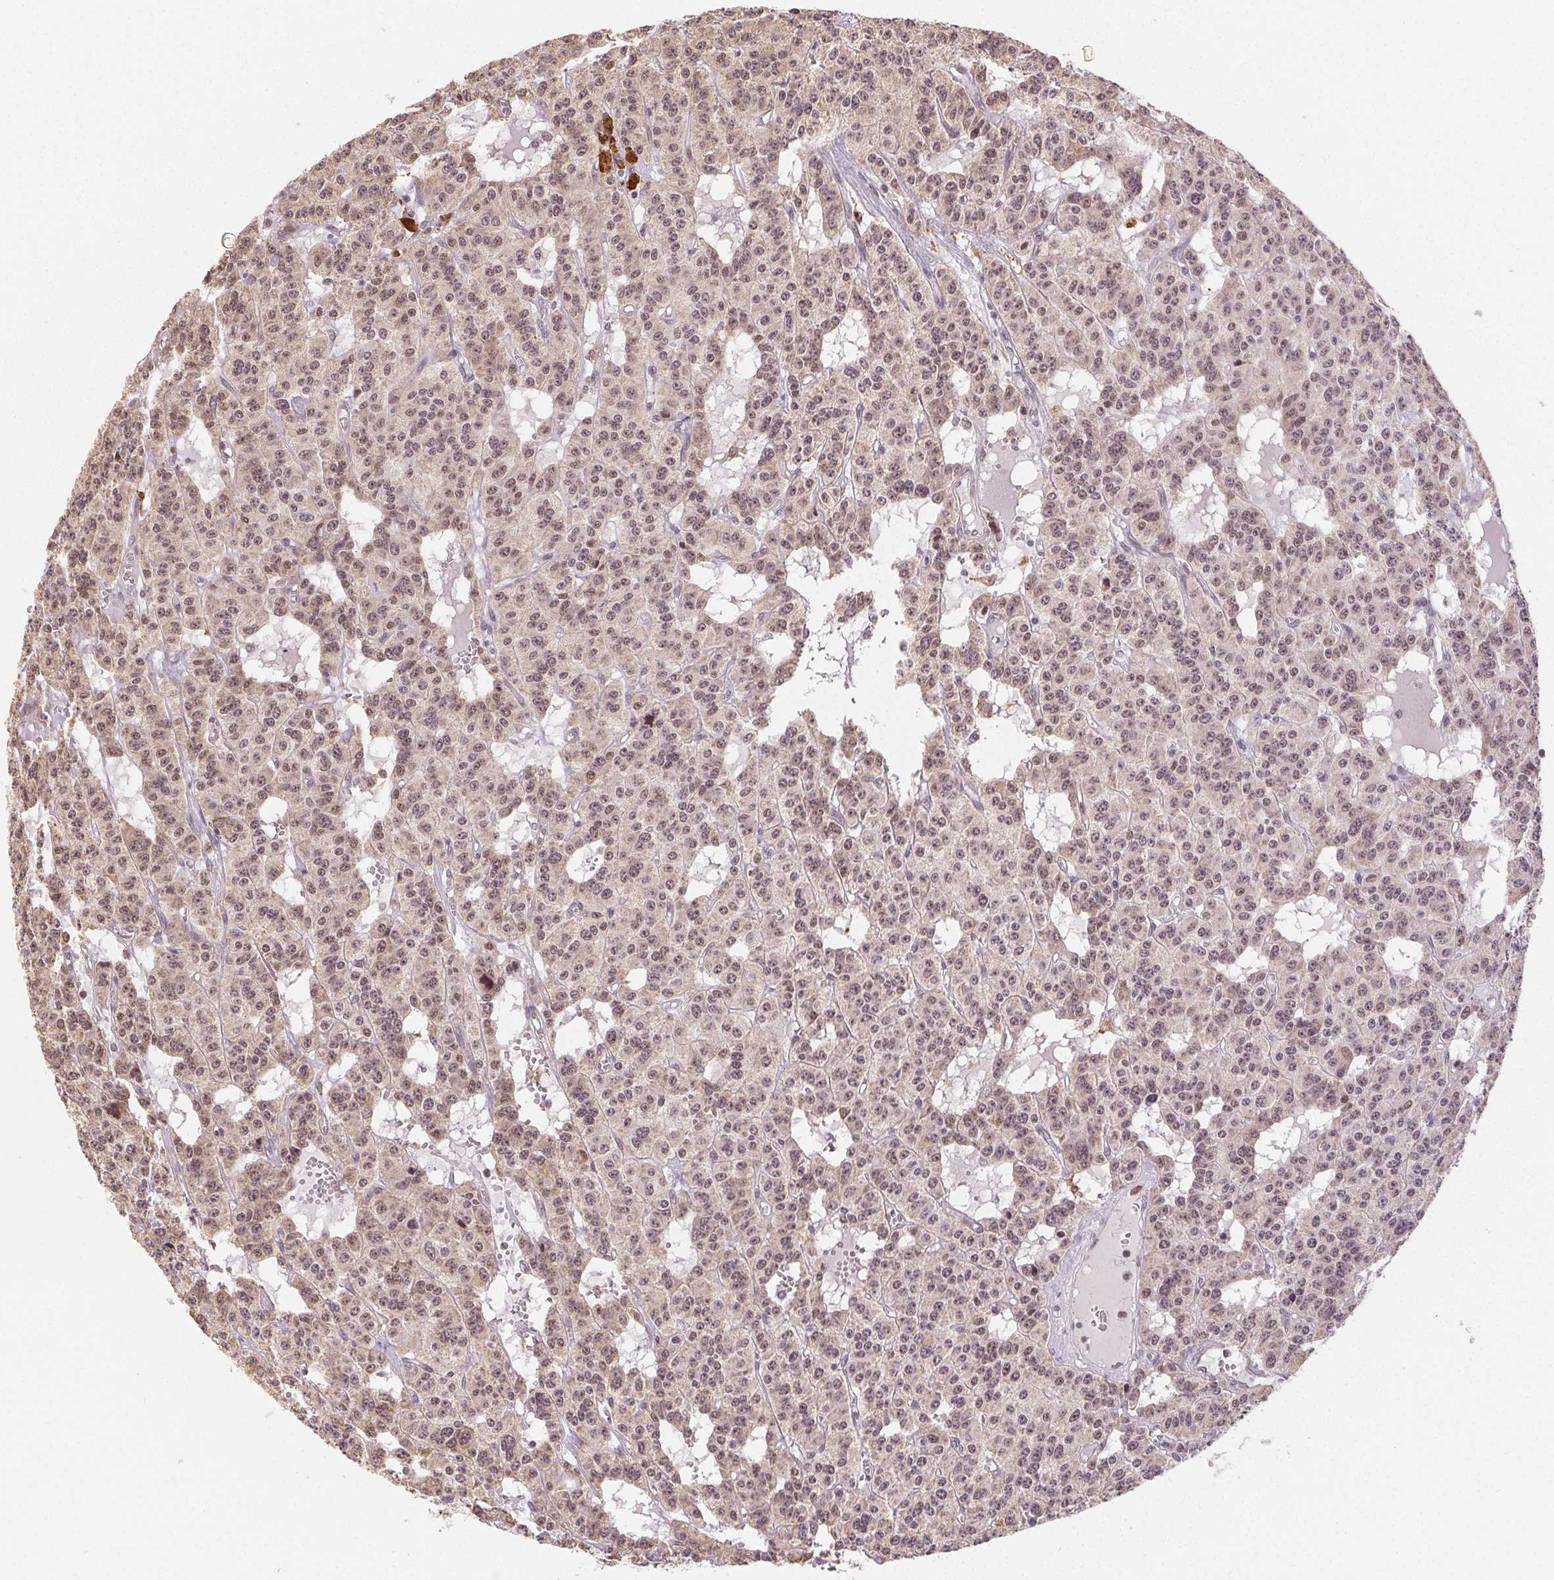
{"staining": {"intensity": "moderate", "quantity": "25%-75%", "location": "nuclear"}, "tissue": "carcinoid", "cell_type": "Tumor cells", "image_type": "cancer", "snomed": [{"axis": "morphology", "description": "Carcinoid, malignant, NOS"}, {"axis": "topography", "description": "Lung"}], "caption": "Protein staining by immunohistochemistry (IHC) shows moderate nuclear staining in approximately 25%-75% of tumor cells in carcinoid (malignant).", "gene": "PIWIL4", "patient": {"sex": "female", "age": 71}}